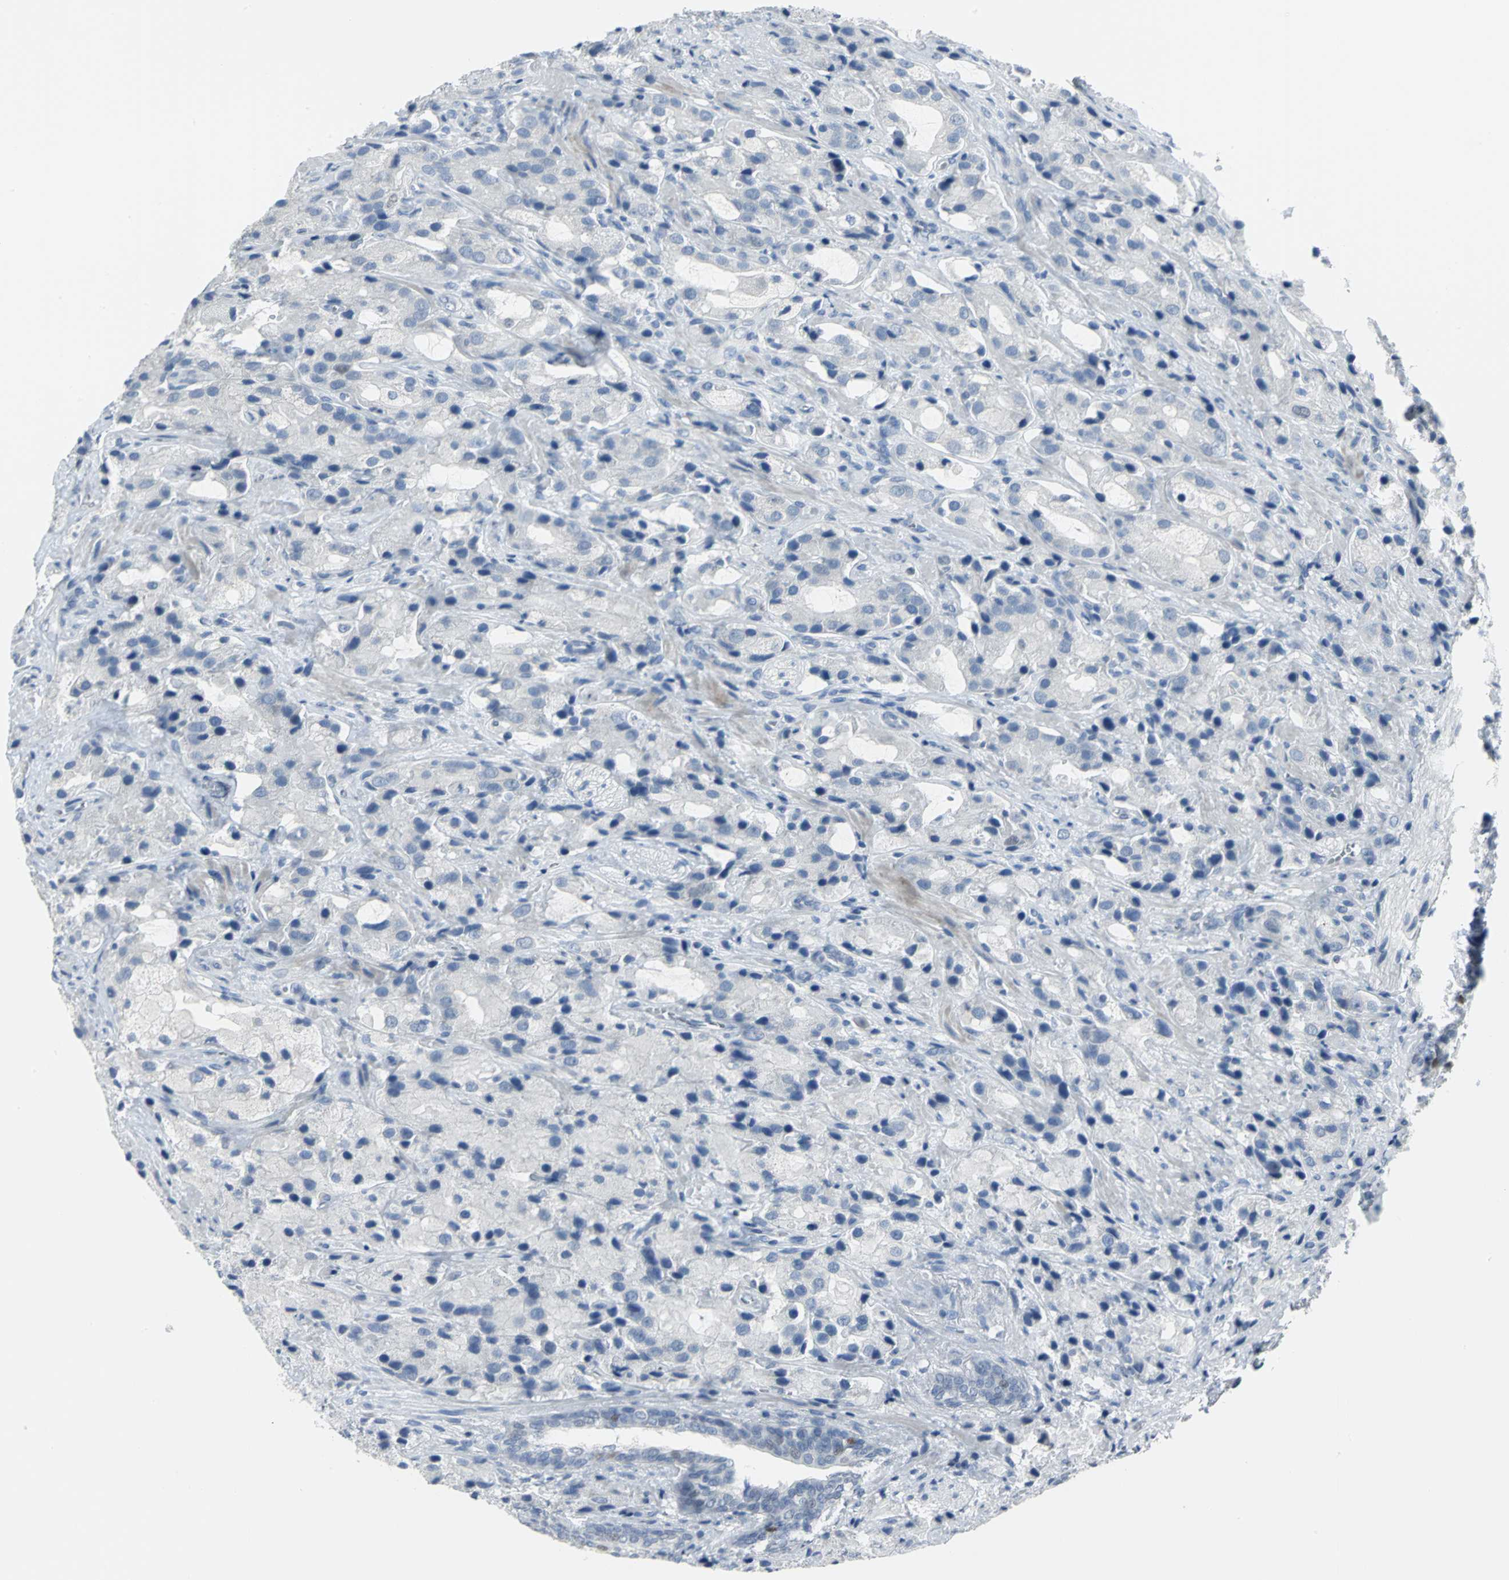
{"staining": {"intensity": "negative", "quantity": "none", "location": "none"}, "tissue": "prostate cancer", "cell_type": "Tumor cells", "image_type": "cancer", "snomed": [{"axis": "morphology", "description": "Adenocarcinoma, High grade"}, {"axis": "topography", "description": "Prostate"}], "caption": "The histopathology image demonstrates no staining of tumor cells in prostate adenocarcinoma (high-grade).", "gene": "MCM3", "patient": {"sex": "male", "age": 70}}